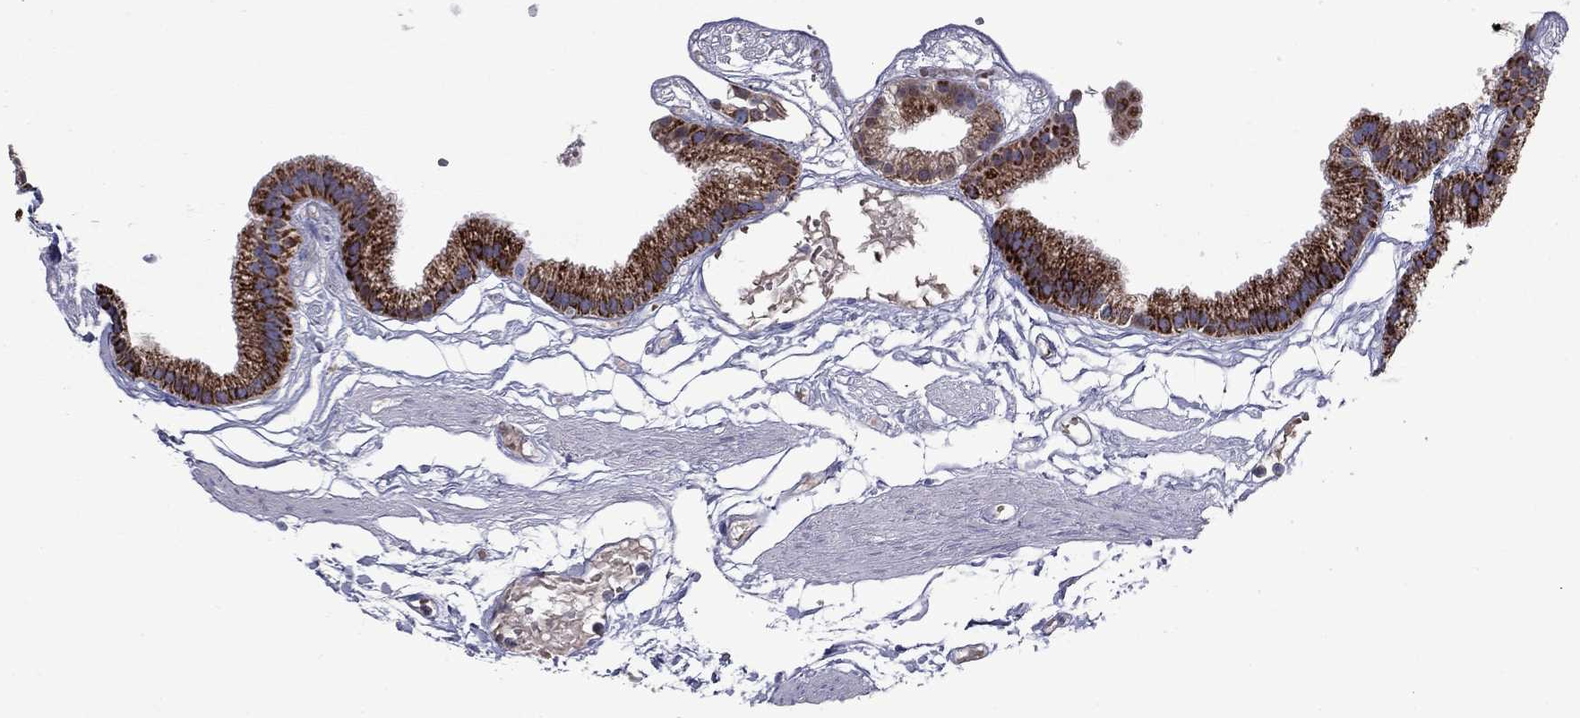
{"staining": {"intensity": "strong", "quantity": "25%-75%", "location": "cytoplasmic/membranous"}, "tissue": "gallbladder", "cell_type": "Glandular cells", "image_type": "normal", "snomed": [{"axis": "morphology", "description": "Normal tissue, NOS"}, {"axis": "topography", "description": "Gallbladder"}], "caption": "Immunohistochemistry (DAB (3,3'-diaminobenzidine)) staining of normal gallbladder demonstrates strong cytoplasmic/membranous protein positivity in about 25%-75% of glandular cells. Nuclei are stained in blue.", "gene": "NDUFA4L2", "patient": {"sex": "female", "age": 45}}